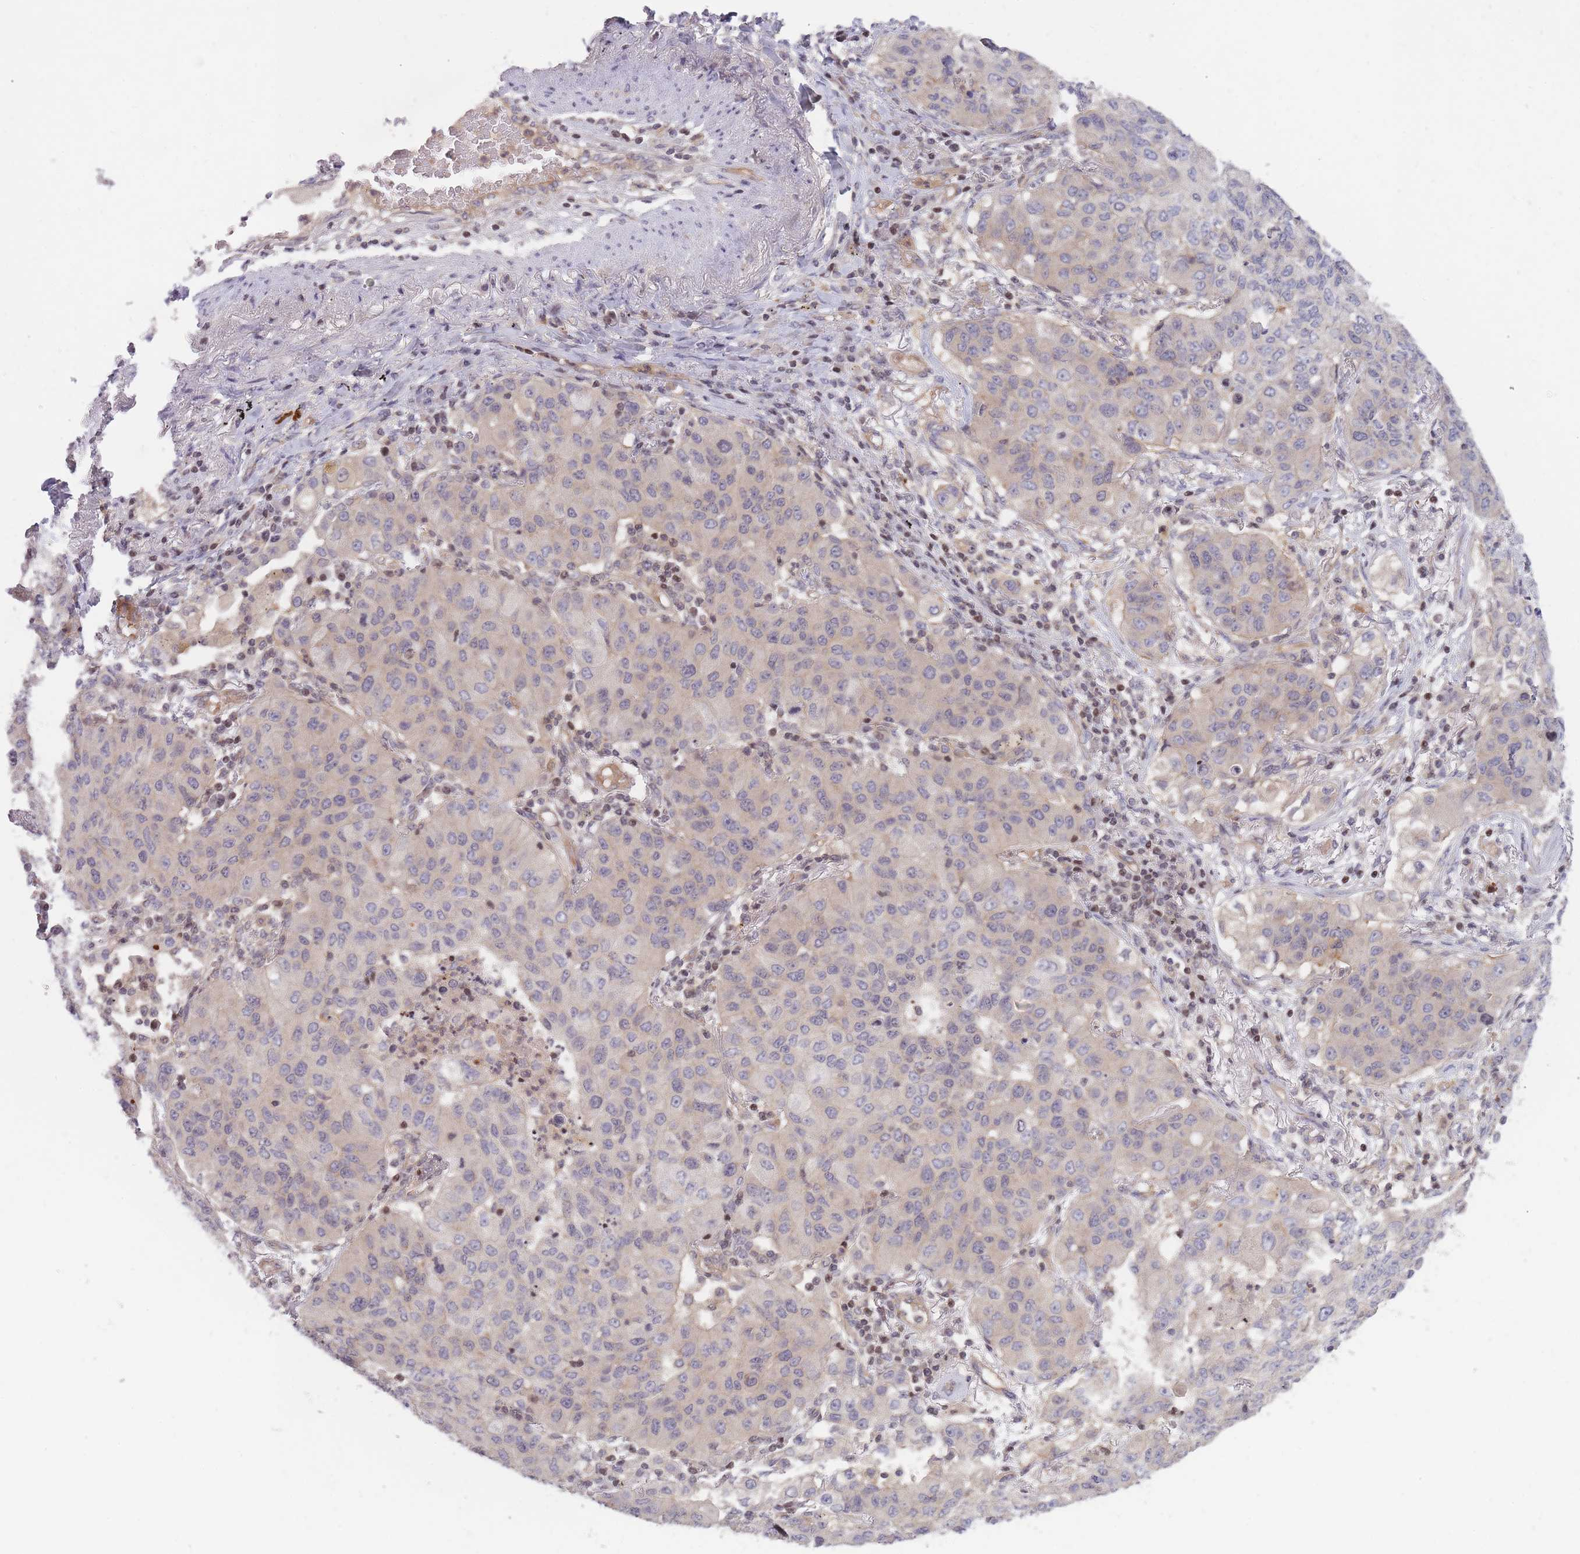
{"staining": {"intensity": "negative", "quantity": "none", "location": "none"}, "tissue": "lung cancer", "cell_type": "Tumor cells", "image_type": "cancer", "snomed": [{"axis": "morphology", "description": "Squamous cell carcinoma, NOS"}, {"axis": "topography", "description": "Lung"}], "caption": "High magnification brightfield microscopy of squamous cell carcinoma (lung) stained with DAB (brown) and counterstained with hematoxylin (blue): tumor cells show no significant positivity. Brightfield microscopy of immunohistochemistry (IHC) stained with DAB (3,3'-diaminobenzidine) (brown) and hematoxylin (blue), captured at high magnification.", "gene": "SLC35F5", "patient": {"sex": "male", "age": 74}}